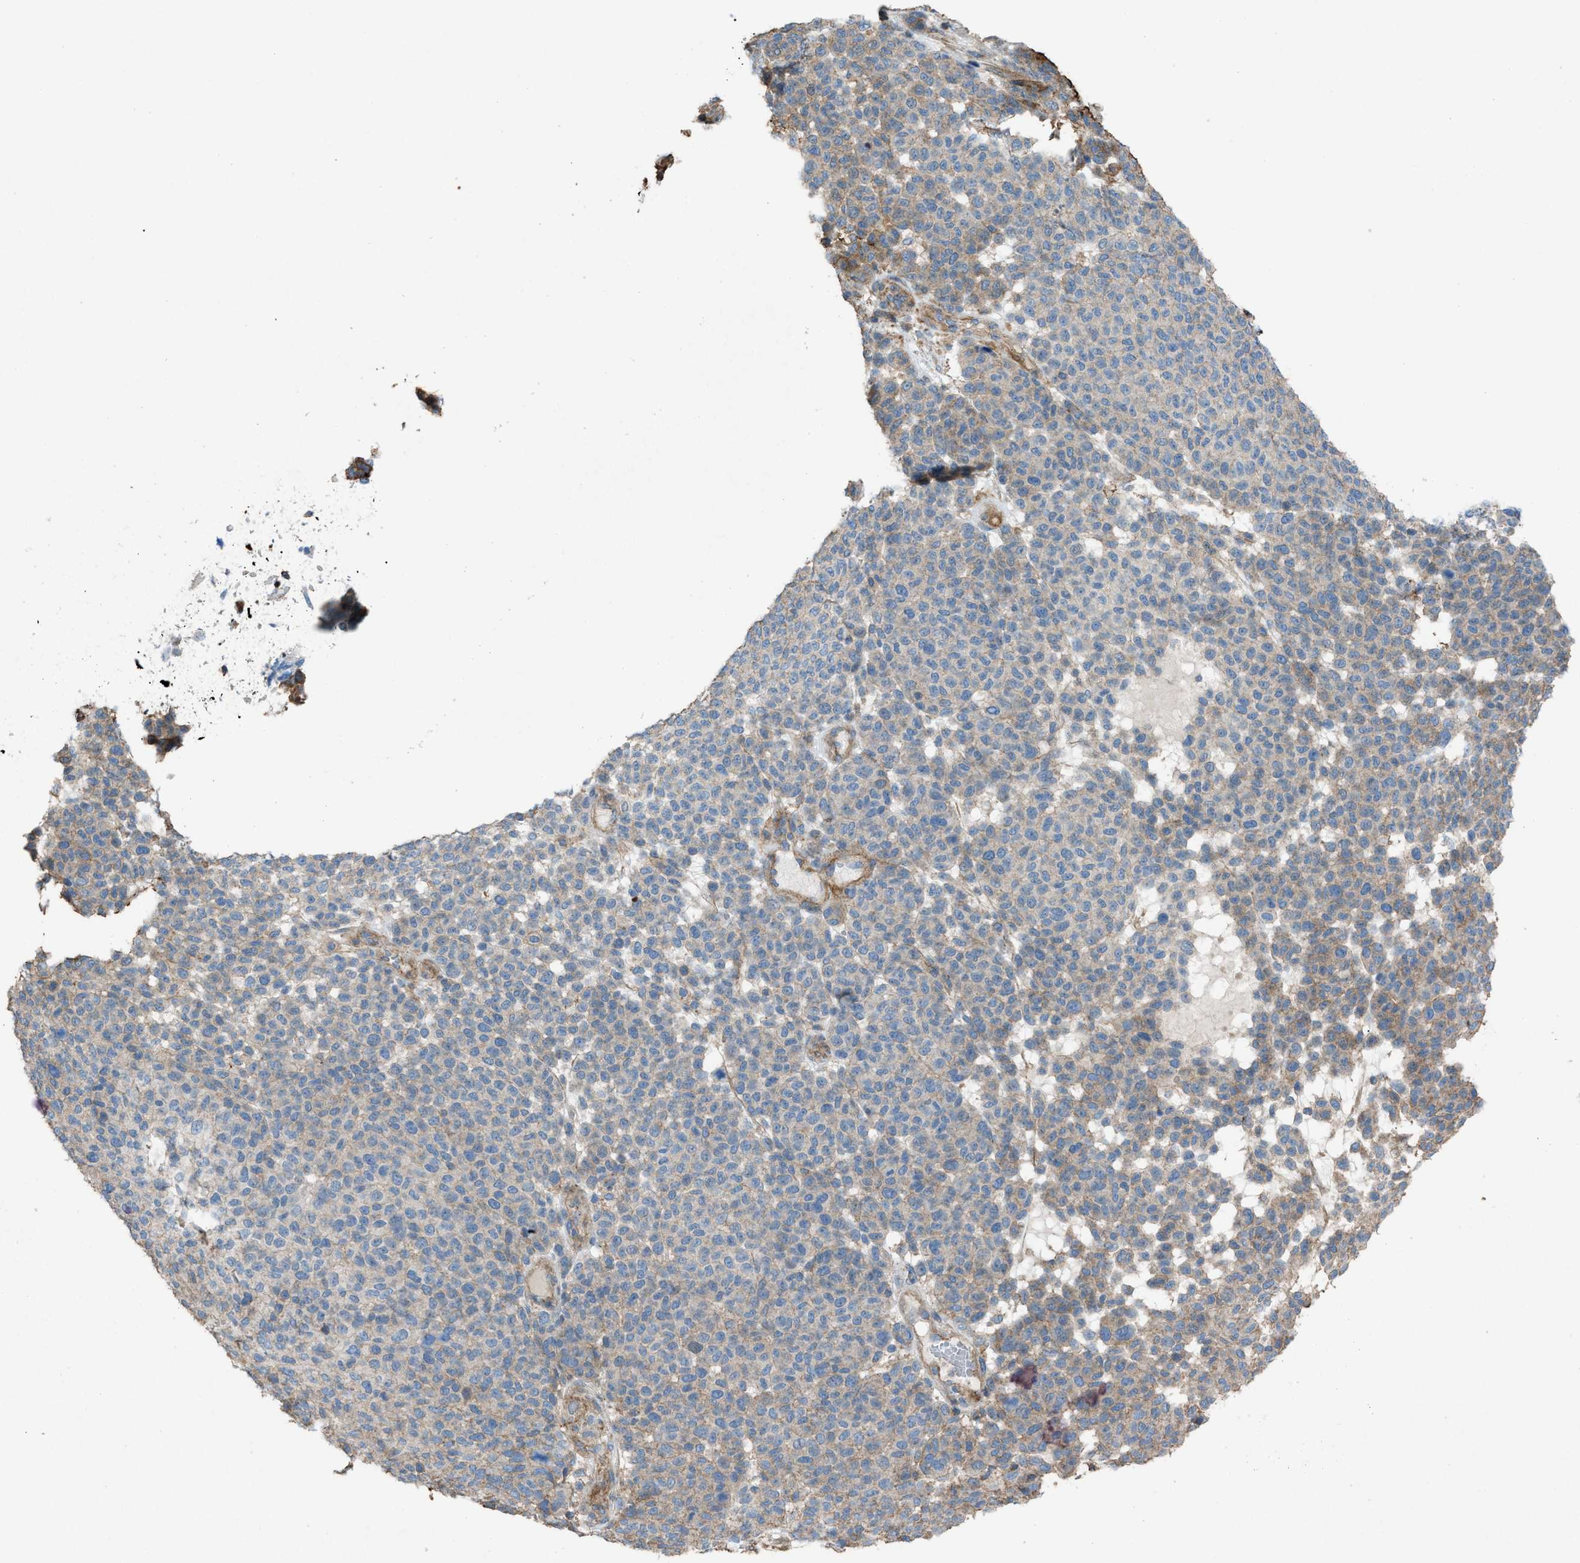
{"staining": {"intensity": "weak", "quantity": "<25%", "location": "cytoplasmic/membranous"}, "tissue": "melanoma", "cell_type": "Tumor cells", "image_type": "cancer", "snomed": [{"axis": "morphology", "description": "Malignant melanoma, NOS"}, {"axis": "topography", "description": "Skin"}], "caption": "This micrograph is of melanoma stained with immunohistochemistry to label a protein in brown with the nuclei are counter-stained blue. There is no expression in tumor cells.", "gene": "NCK2", "patient": {"sex": "male", "age": 59}}